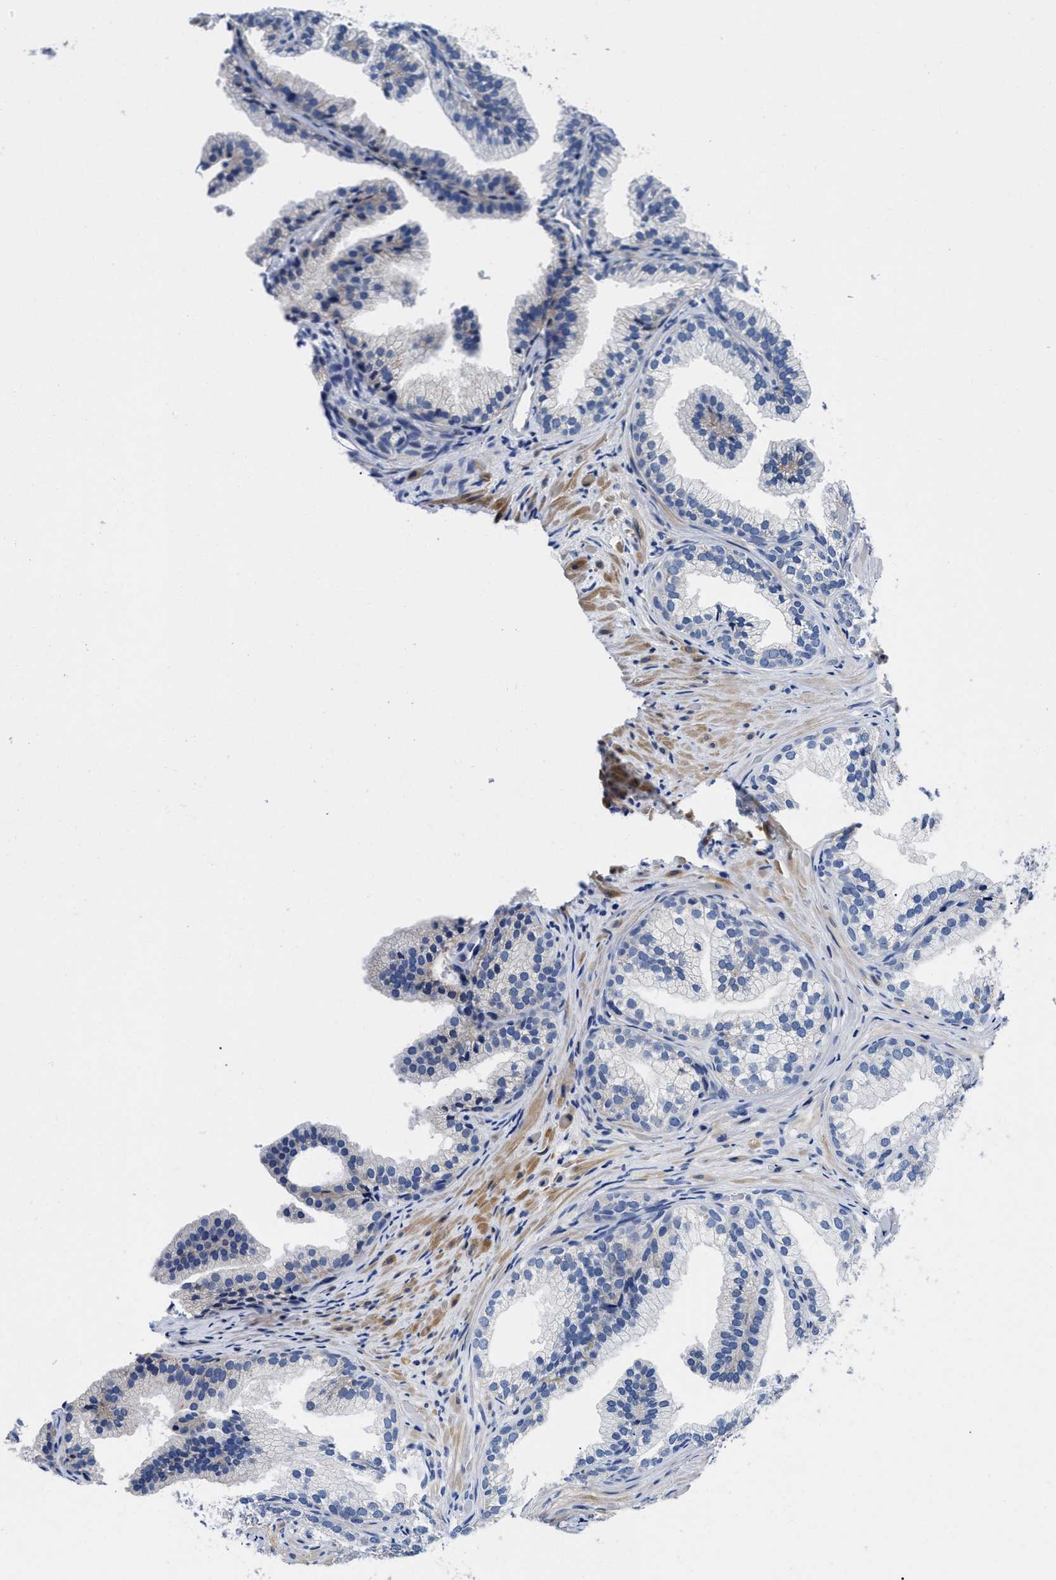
{"staining": {"intensity": "negative", "quantity": "none", "location": "none"}, "tissue": "prostate", "cell_type": "Glandular cells", "image_type": "normal", "snomed": [{"axis": "morphology", "description": "Normal tissue, NOS"}, {"axis": "topography", "description": "Prostate"}], "caption": "Prostate was stained to show a protein in brown. There is no significant expression in glandular cells. Nuclei are stained in blue.", "gene": "SLC35F1", "patient": {"sex": "male", "age": 76}}